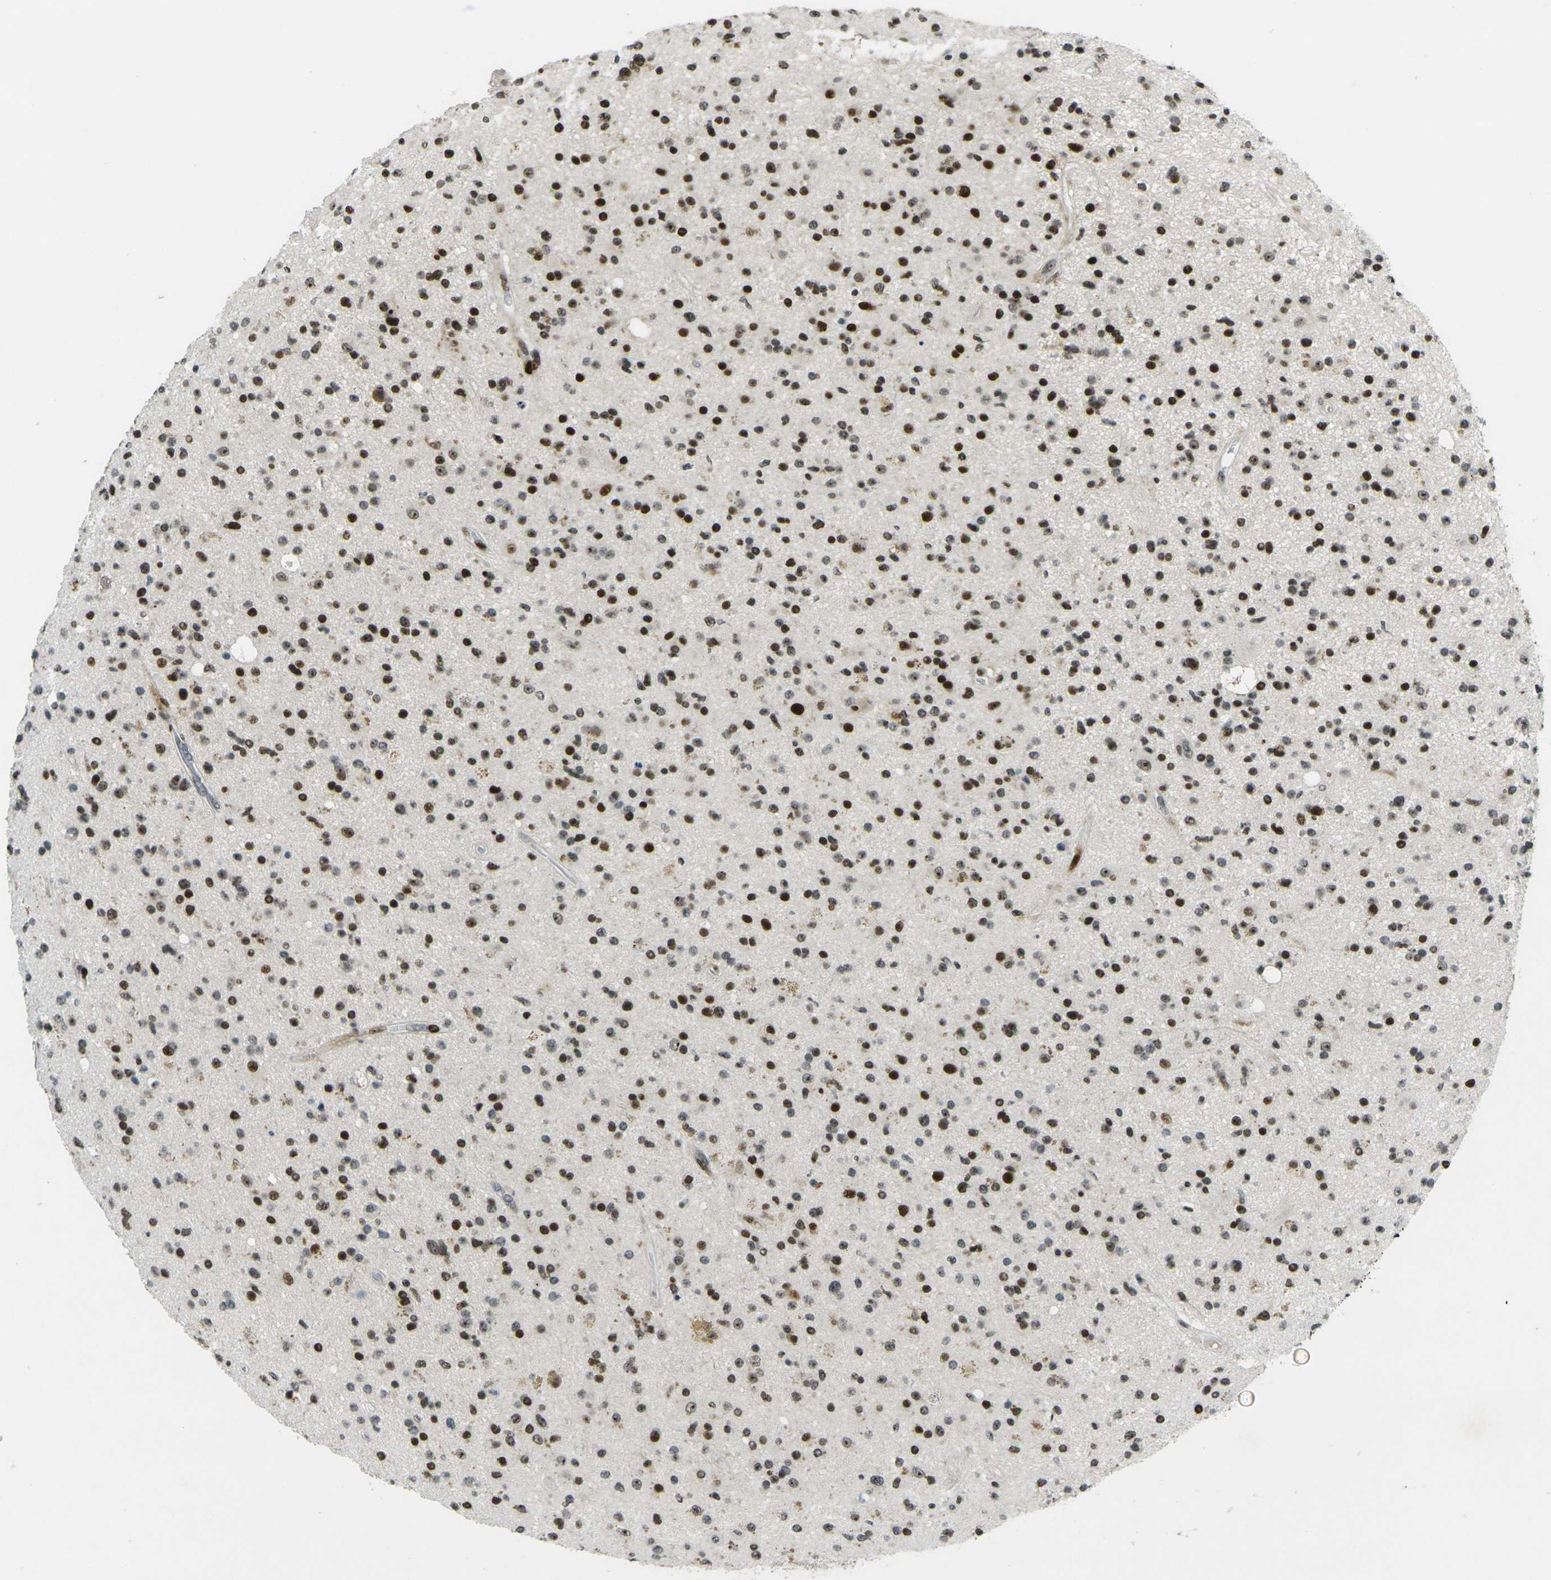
{"staining": {"intensity": "strong", "quantity": ">75%", "location": "nuclear"}, "tissue": "glioma", "cell_type": "Tumor cells", "image_type": "cancer", "snomed": [{"axis": "morphology", "description": "Glioma, malignant, High grade"}, {"axis": "topography", "description": "Brain"}], "caption": "A photomicrograph of malignant glioma (high-grade) stained for a protein reveals strong nuclear brown staining in tumor cells. Ihc stains the protein in brown and the nuclei are stained blue.", "gene": "UBE2C", "patient": {"sex": "male", "age": 33}}